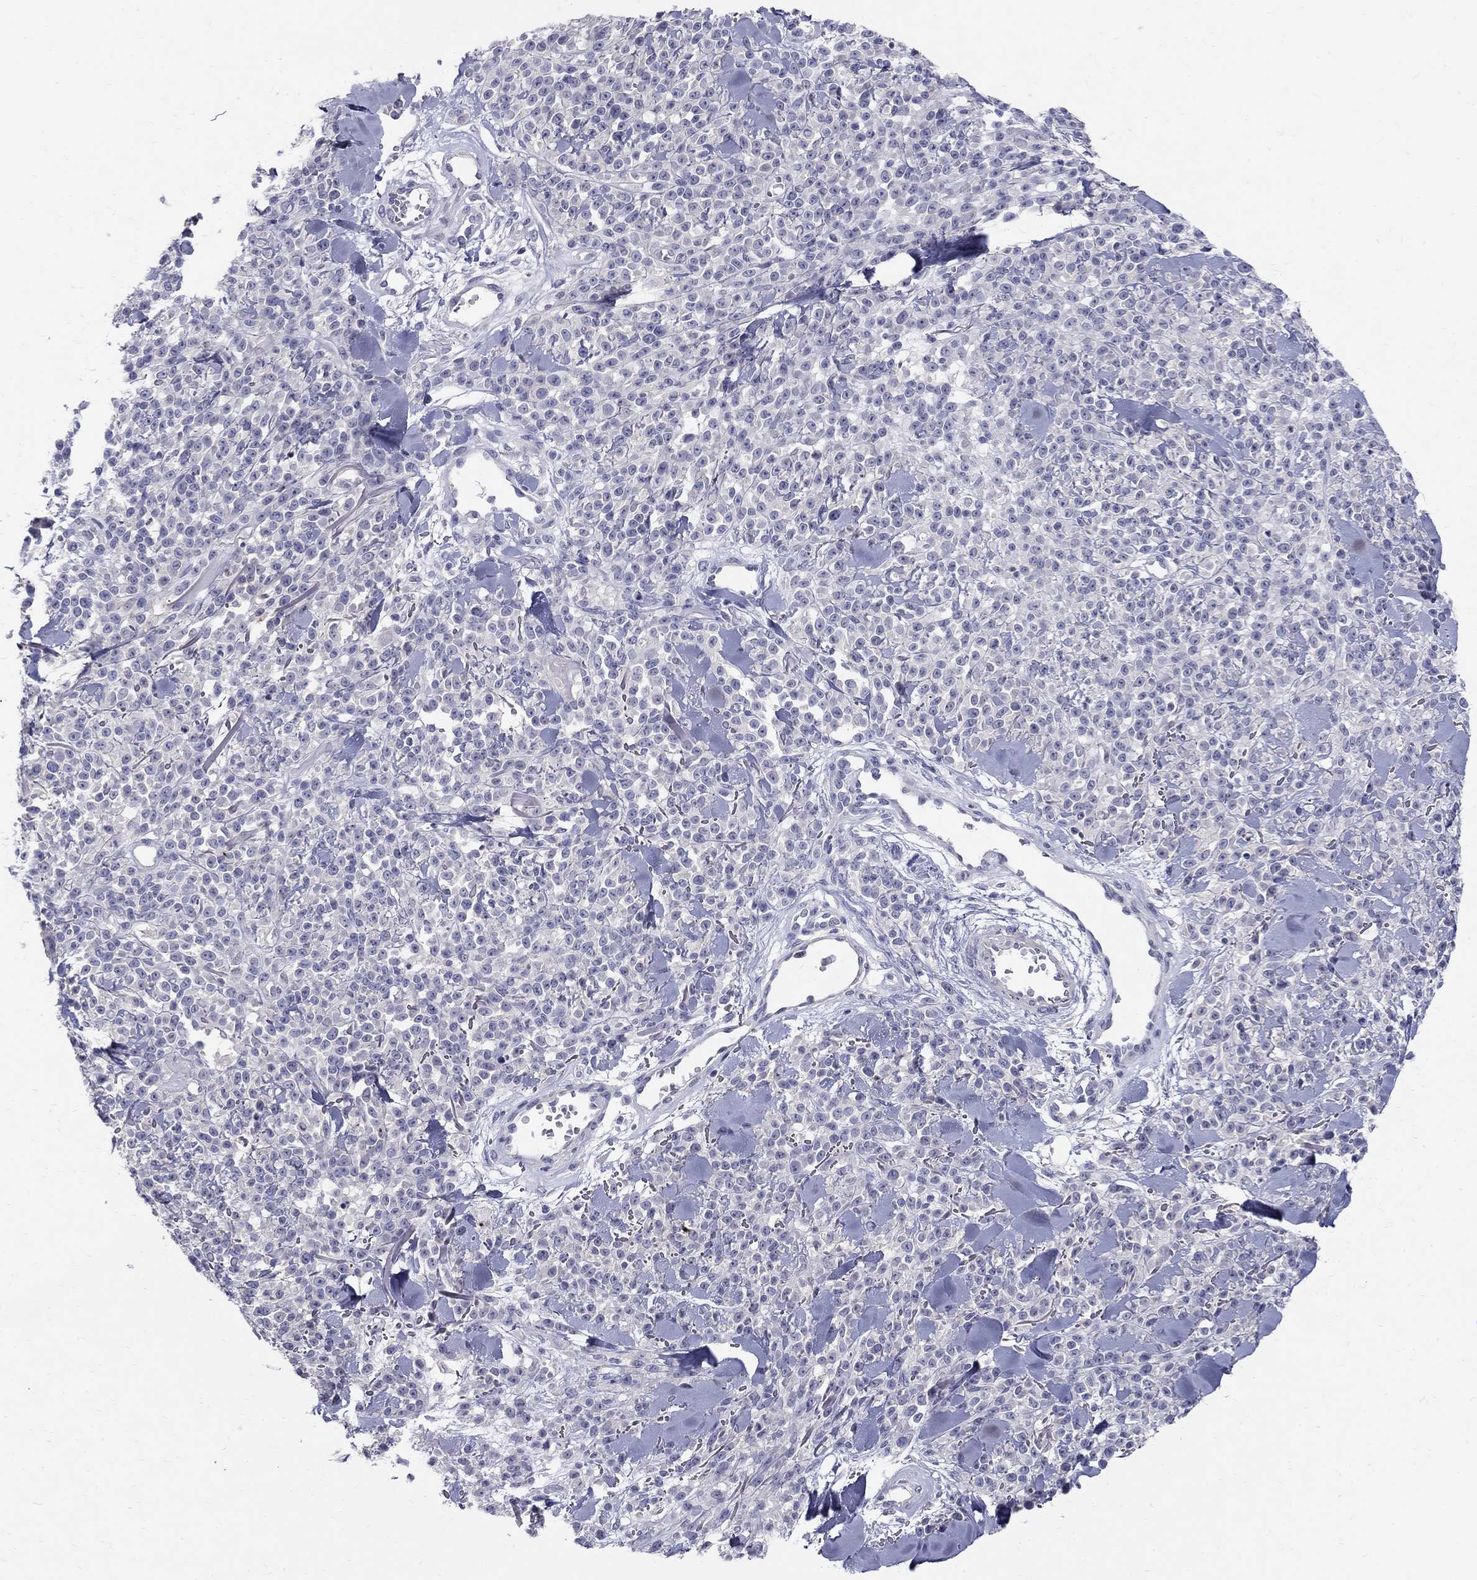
{"staining": {"intensity": "negative", "quantity": "none", "location": "none"}, "tissue": "melanoma", "cell_type": "Tumor cells", "image_type": "cancer", "snomed": [{"axis": "morphology", "description": "Malignant melanoma, NOS"}, {"axis": "topography", "description": "Skin"}, {"axis": "topography", "description": "Skin of trunk"}], "caption": "DAB immunohistochemical staining of malignant melanoma demonstrates no significant expression in tumor cells. (DAB (3,3'-diaminobenzidine) immunohistochemistry (IHC) with hematoxylin counter stain).", "gene": "TP53TG5", "patient": {"sex": "male", "age": 74}}